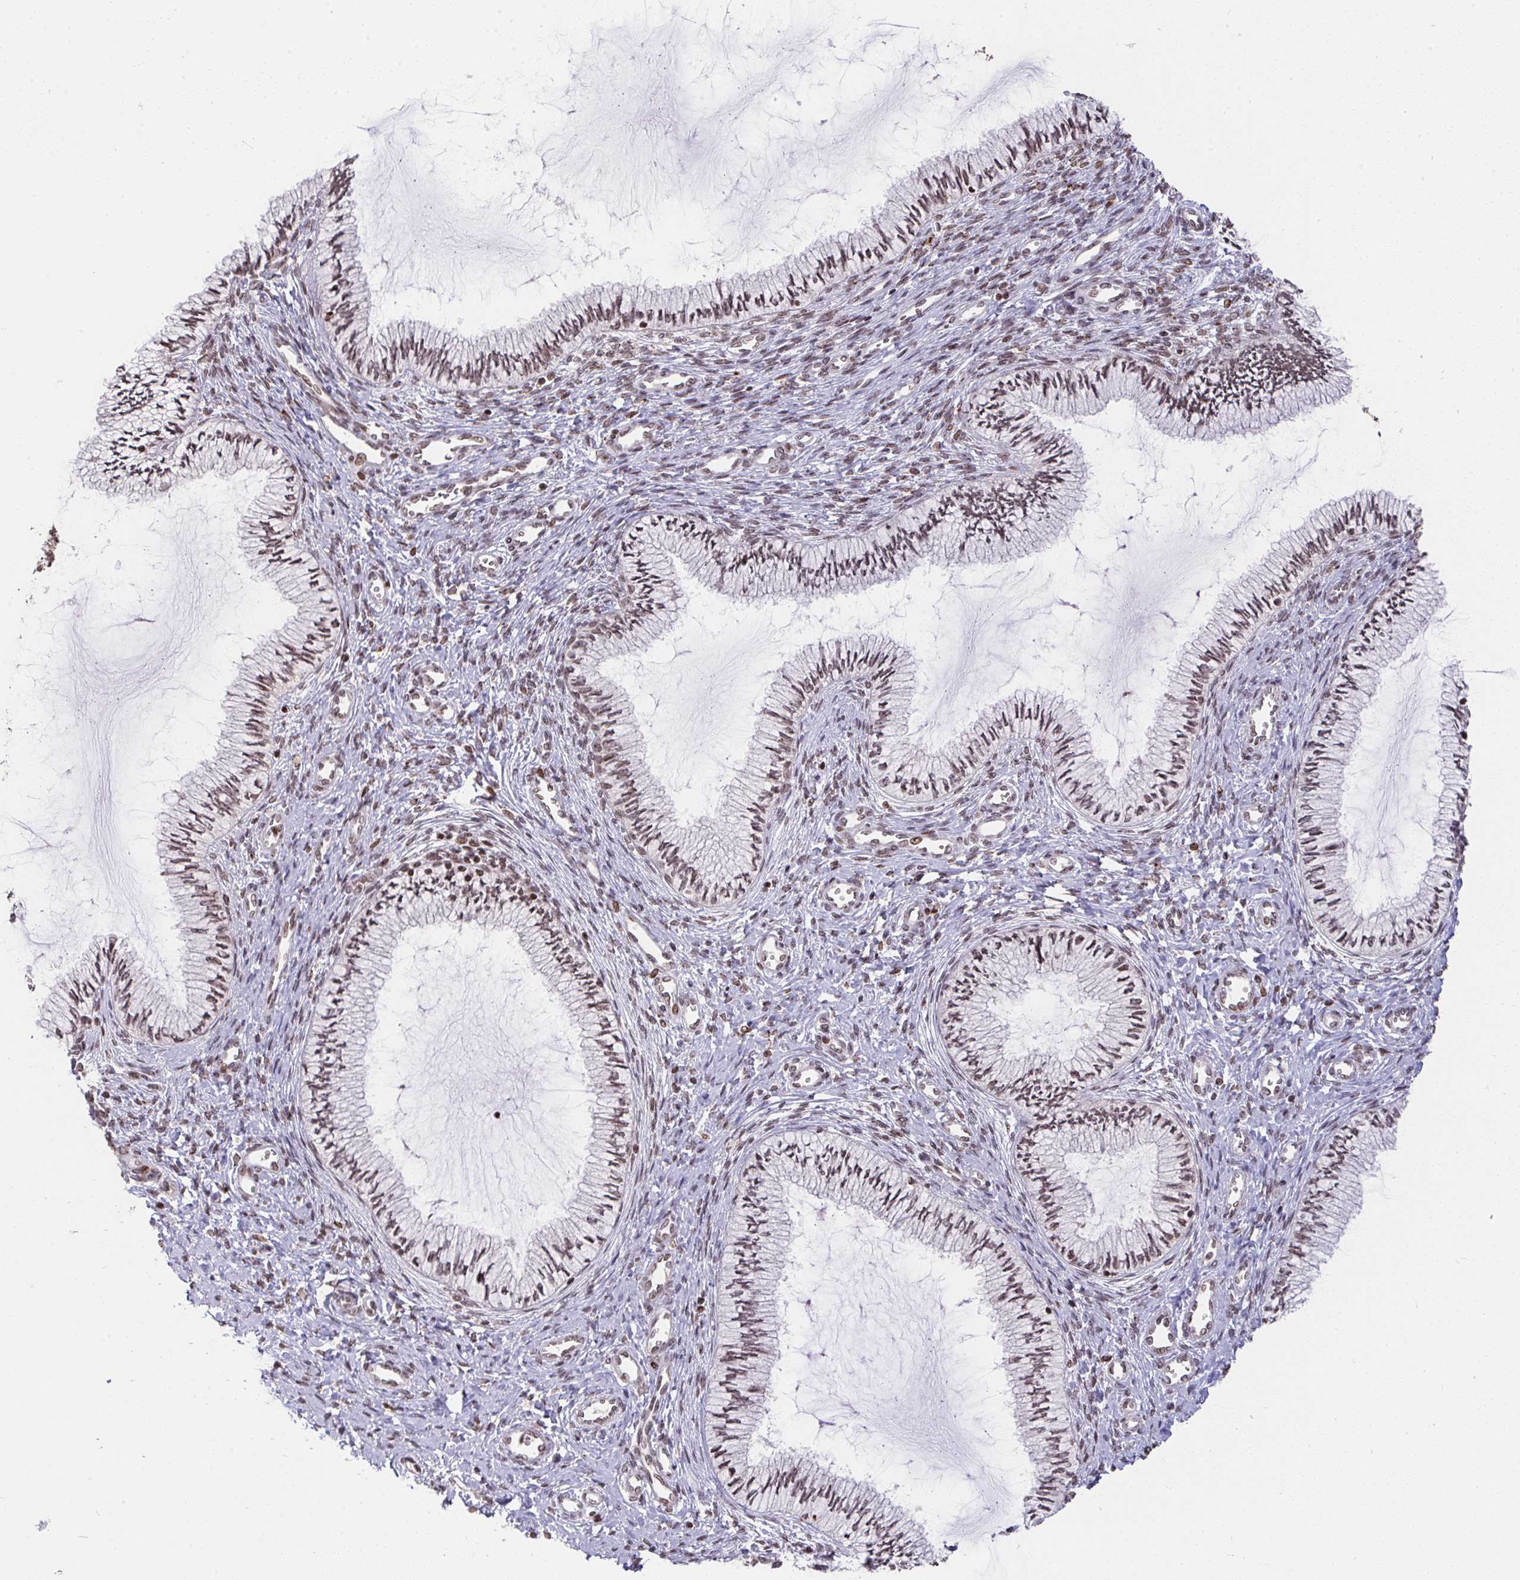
{"staining": {"intensity": "weak", "quantity": "25%-75%", "location": "nuclear"}, "tissue": "cervix", "cell_type": "Glandular cells", "image_type": "normal", "snomed": [{"axis": "morphology", "description": "Normal tissue, NOS"}, {"axis": "topography", "description": "Cervix"}], "caption": "This photomicrograph exhibits immunohistochemistry (IHC) staining of unremarkable human cervix, with low weak nuclear expression in approximately 25%-75% of glandular cells.", "gene": "NIP7", "patient": {"sex": "female", "age": 24}}